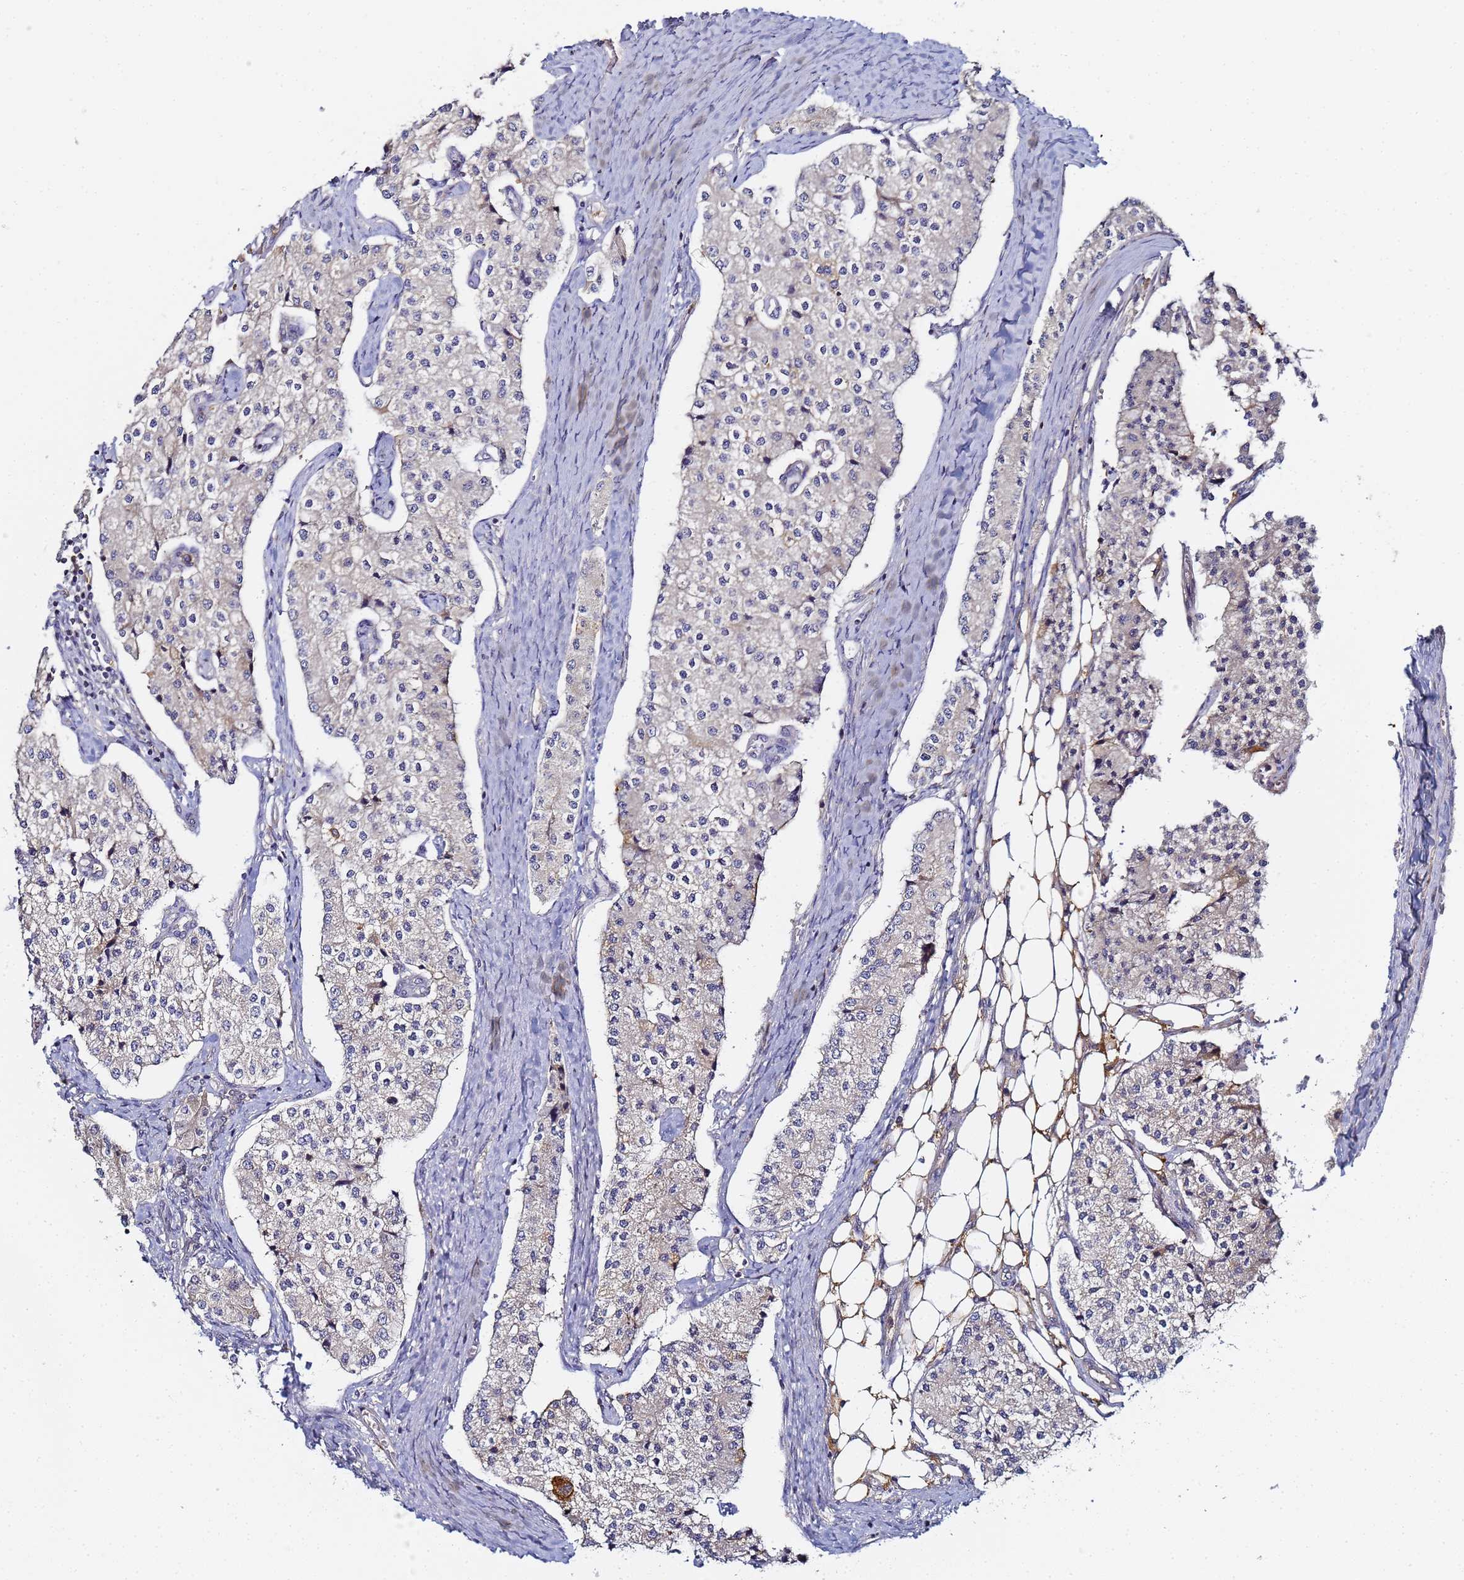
{"staining": {"intensity": "negative", "quantity": "none", "location": "none"}, "tissue": "carcinoid", "cell_type": "Tumor cells", "image_type": "cancer", "snomed": [{"axis": "morphology", "description": "Carcinoid, malignant, NOS"}, {"axis": "topography", "description": "Colon"}], "caption": "High magnification brightfield microscopy of malignant carcinoid stained with DAB (3,3'-diaminobenzidine) (brown) and counterstained with hematoxylin (blue): tumor cells show no significant expression.", "gene": "LRRC69", "patient": {"sex": "female", "age": 52}}